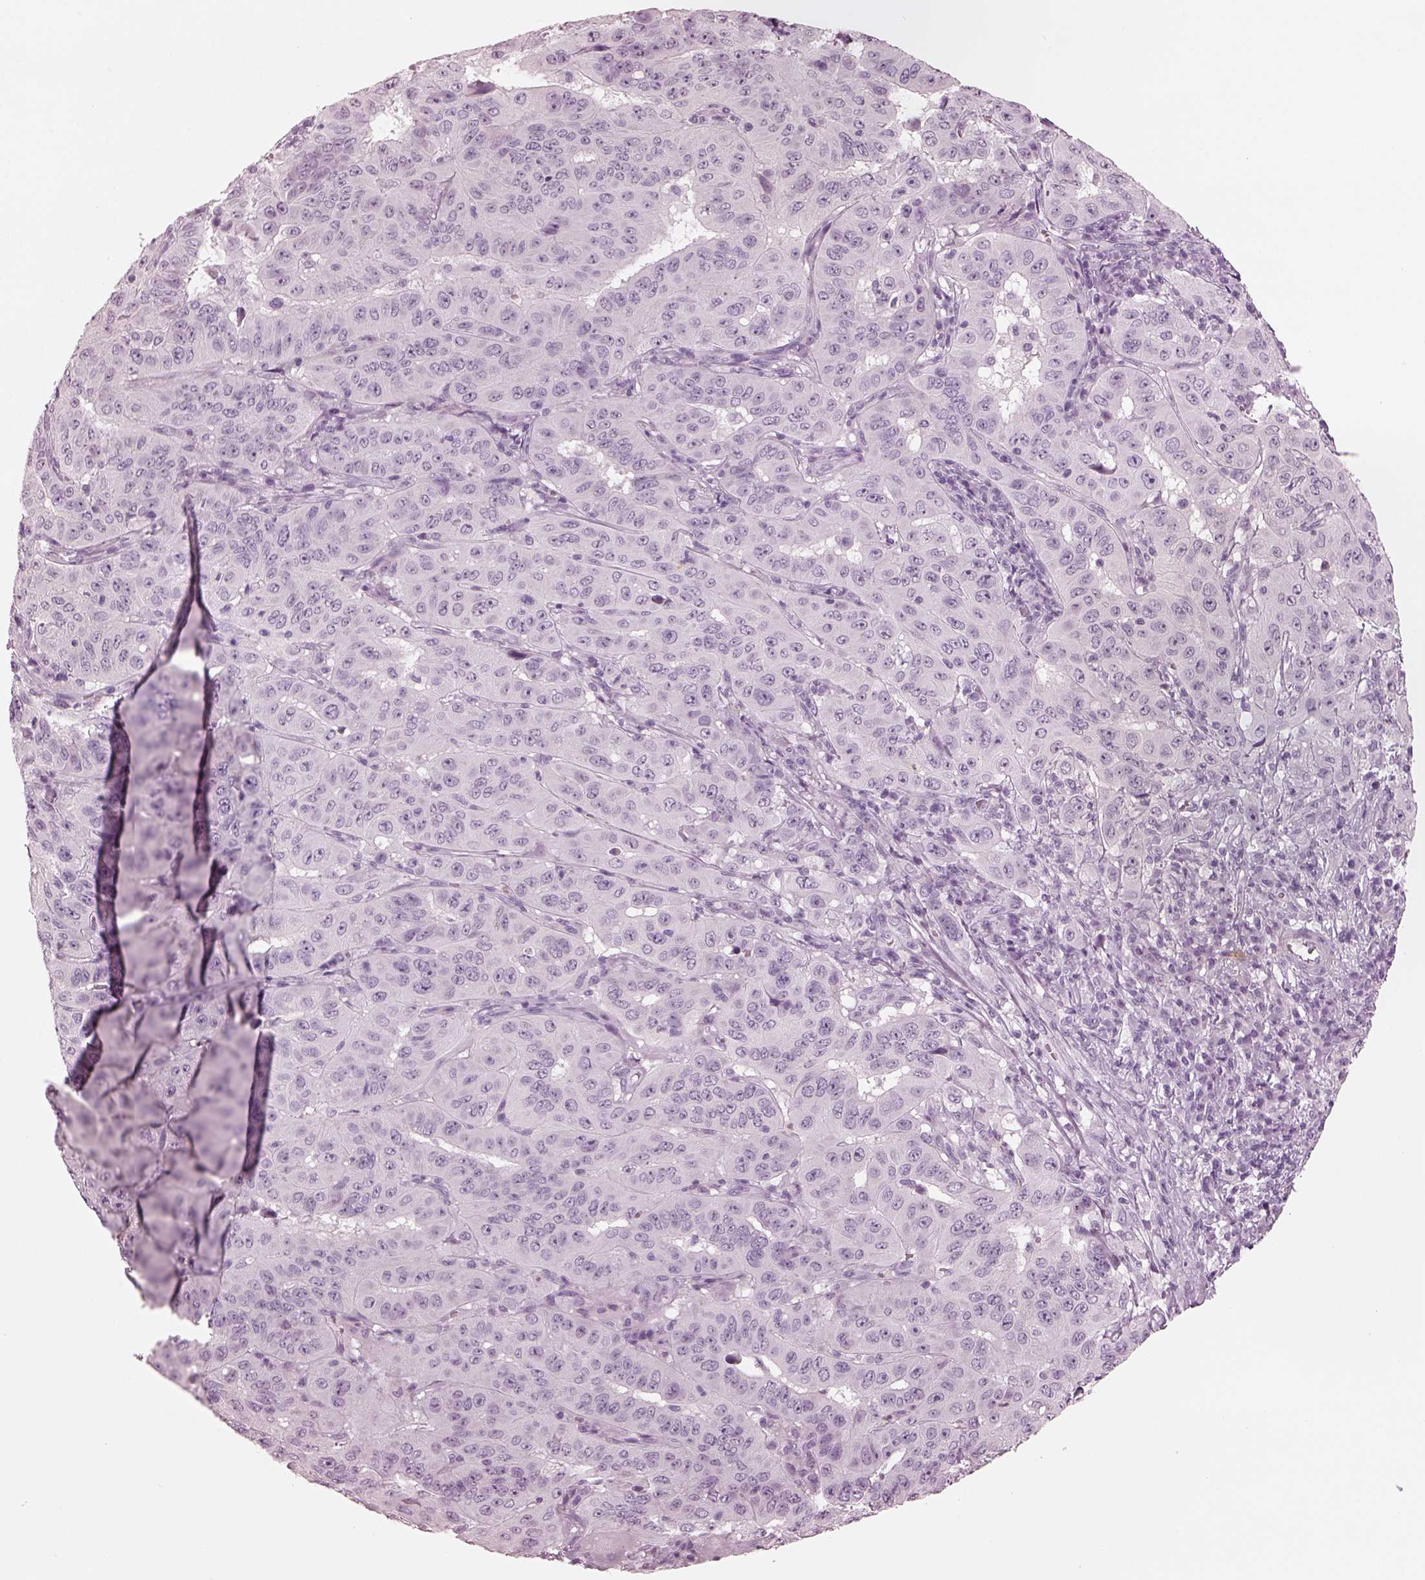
{"staining": {"intensity": "negative", "quantity": "none", "location": "none"}, "tissue": "pancreatic cancer", "cell_type": "Tumor cells", "image_type": "cancer", "snomed": [{"axis": "morphology", "description": "Adenocarcinoma, NOS"}, {"axis": "topography", "description": "Pancreas"}], "caption": "Immunohistochemistry (IHC) image of pancreatic cancer (adenocarcinoma) stained for a protein (brown), which exhibits no expression in tumor cells.", "gene": "CSH1", "patient": {"sex": "male", "age": 63}}